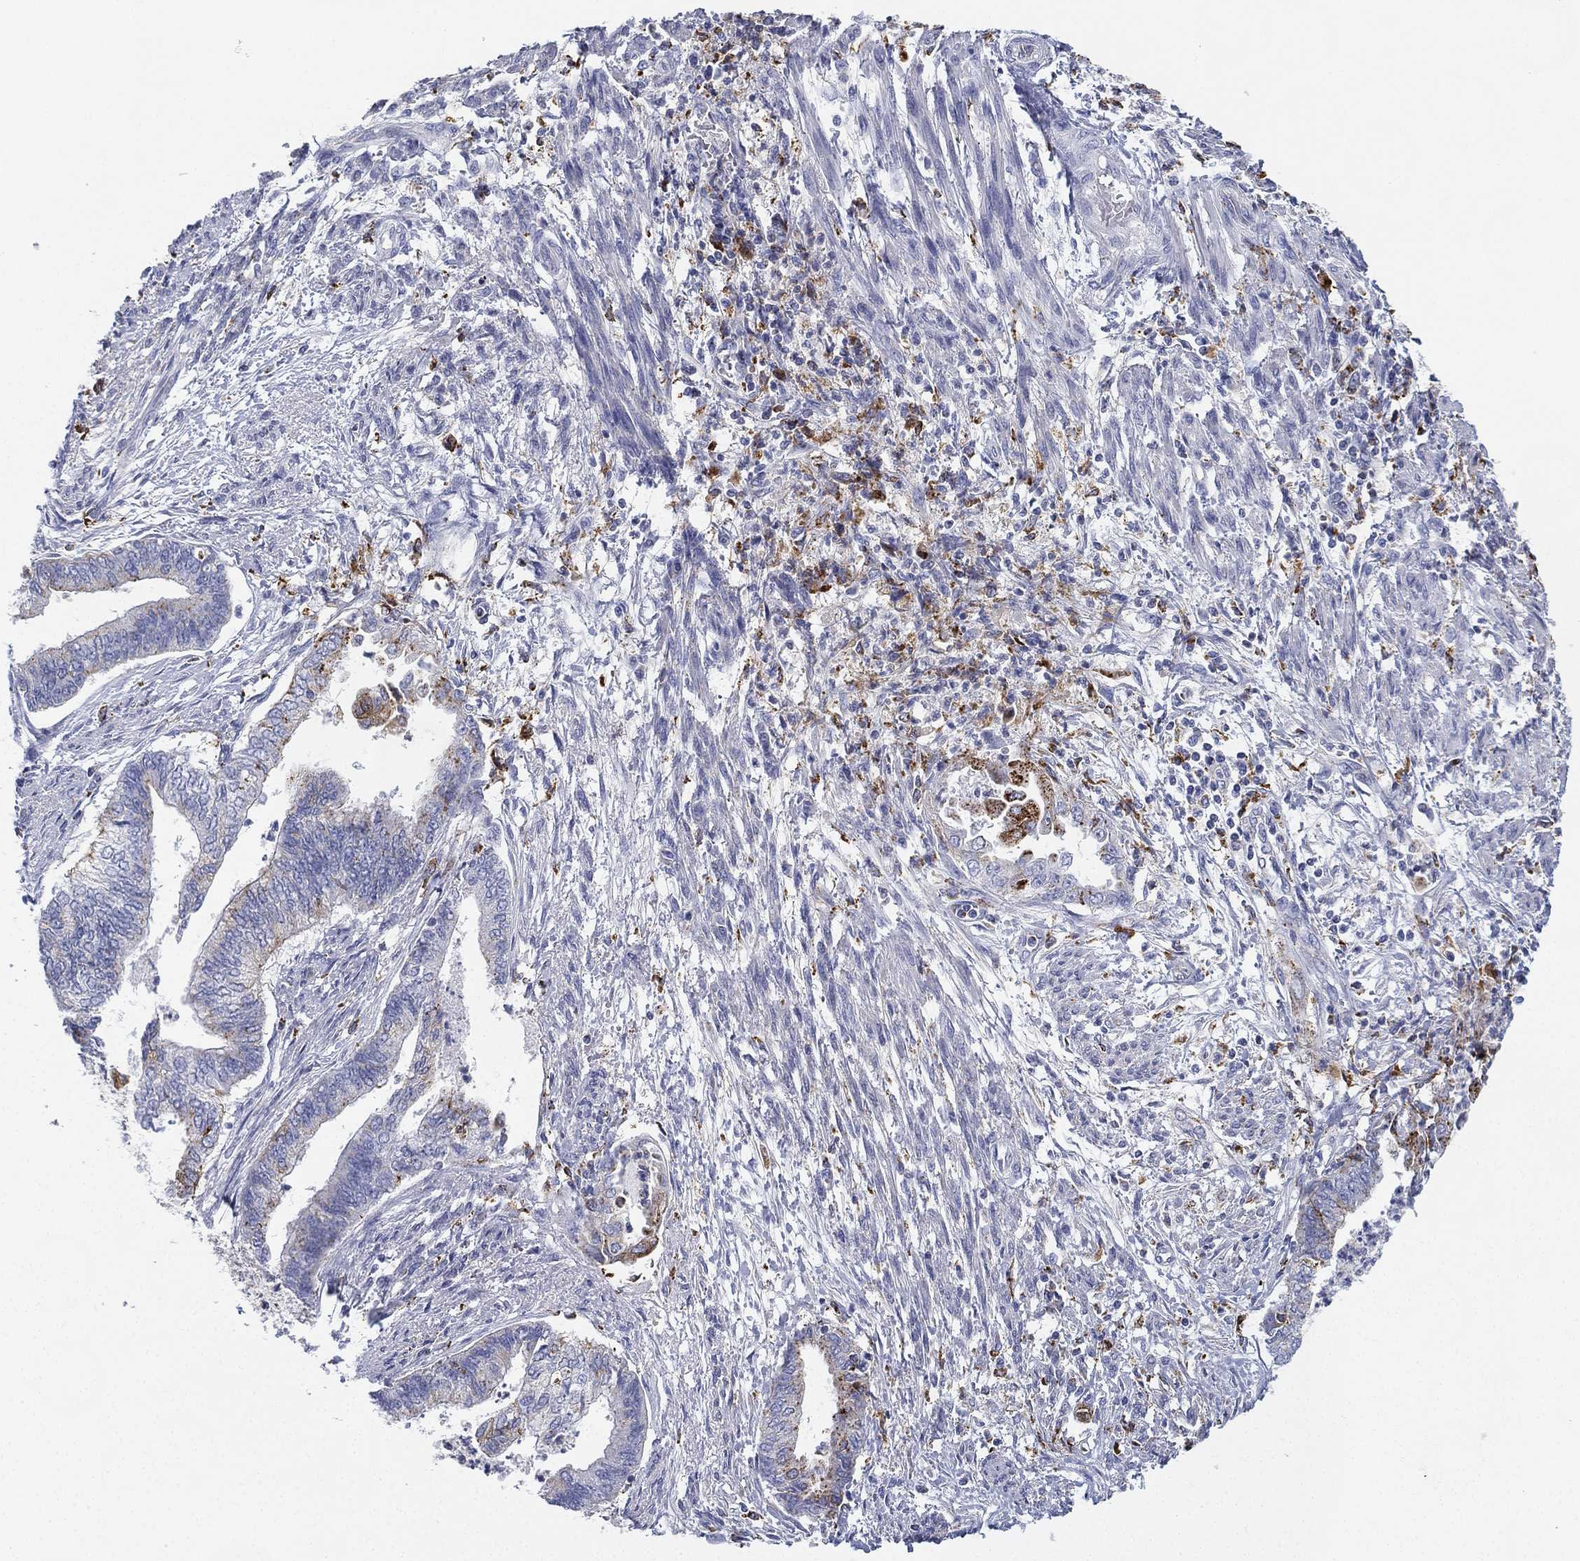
{"staining": {"intensity": "moderate", "quantity": "<25%", "location": "cytoplasmic/membranous"}, "tissue": "endometrial cancer", "cell_type": "Tumor cells", "image_type": "cancer", "snomed": [{"axis": "morphology", "description": "Adenocarcinoma, NOS"}, {"axis": "topography", "description": "Endometrium"}], "caption": "The micrograph demonstrates staining of endometrial adenocarcinoma, revealing moderate cytoplasmic/membranous protein expression (brown color) within tumor cells.", "gene": "NPC2", "patient": {"sex": "female", "age": 65}}